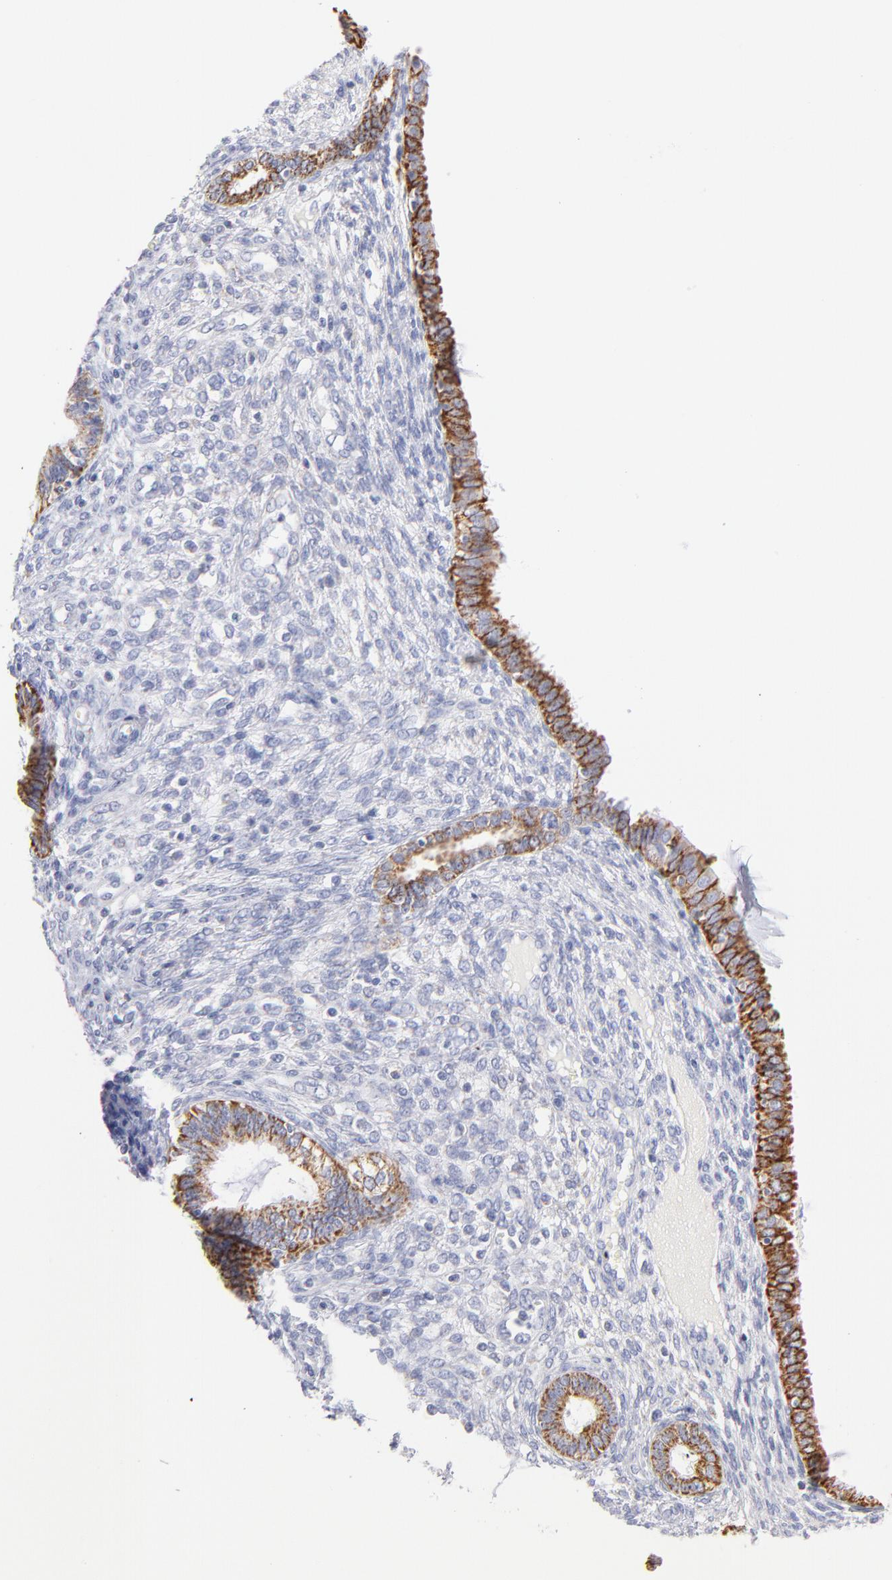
{"staining": {"intensity": "negative", "quantity": "none", "location": "none"}, "tissue": "endometrium", "cell_type": "Cells in endometrial stroma", "image_type": "normal", "snomed": [{"axis": "morphology", "description": "Normal tissue, NOS"}, {"axis": "topography", "description": "Endometrium"}], "caption": "This is a photomicrograph of immunohistochemistry (IHC) staining of unremarkable endometrium, which shows no positivity in cells in endometrial stroma.", "gene": "AIFM1", "patient": {"sex": "female", "age": 72}}